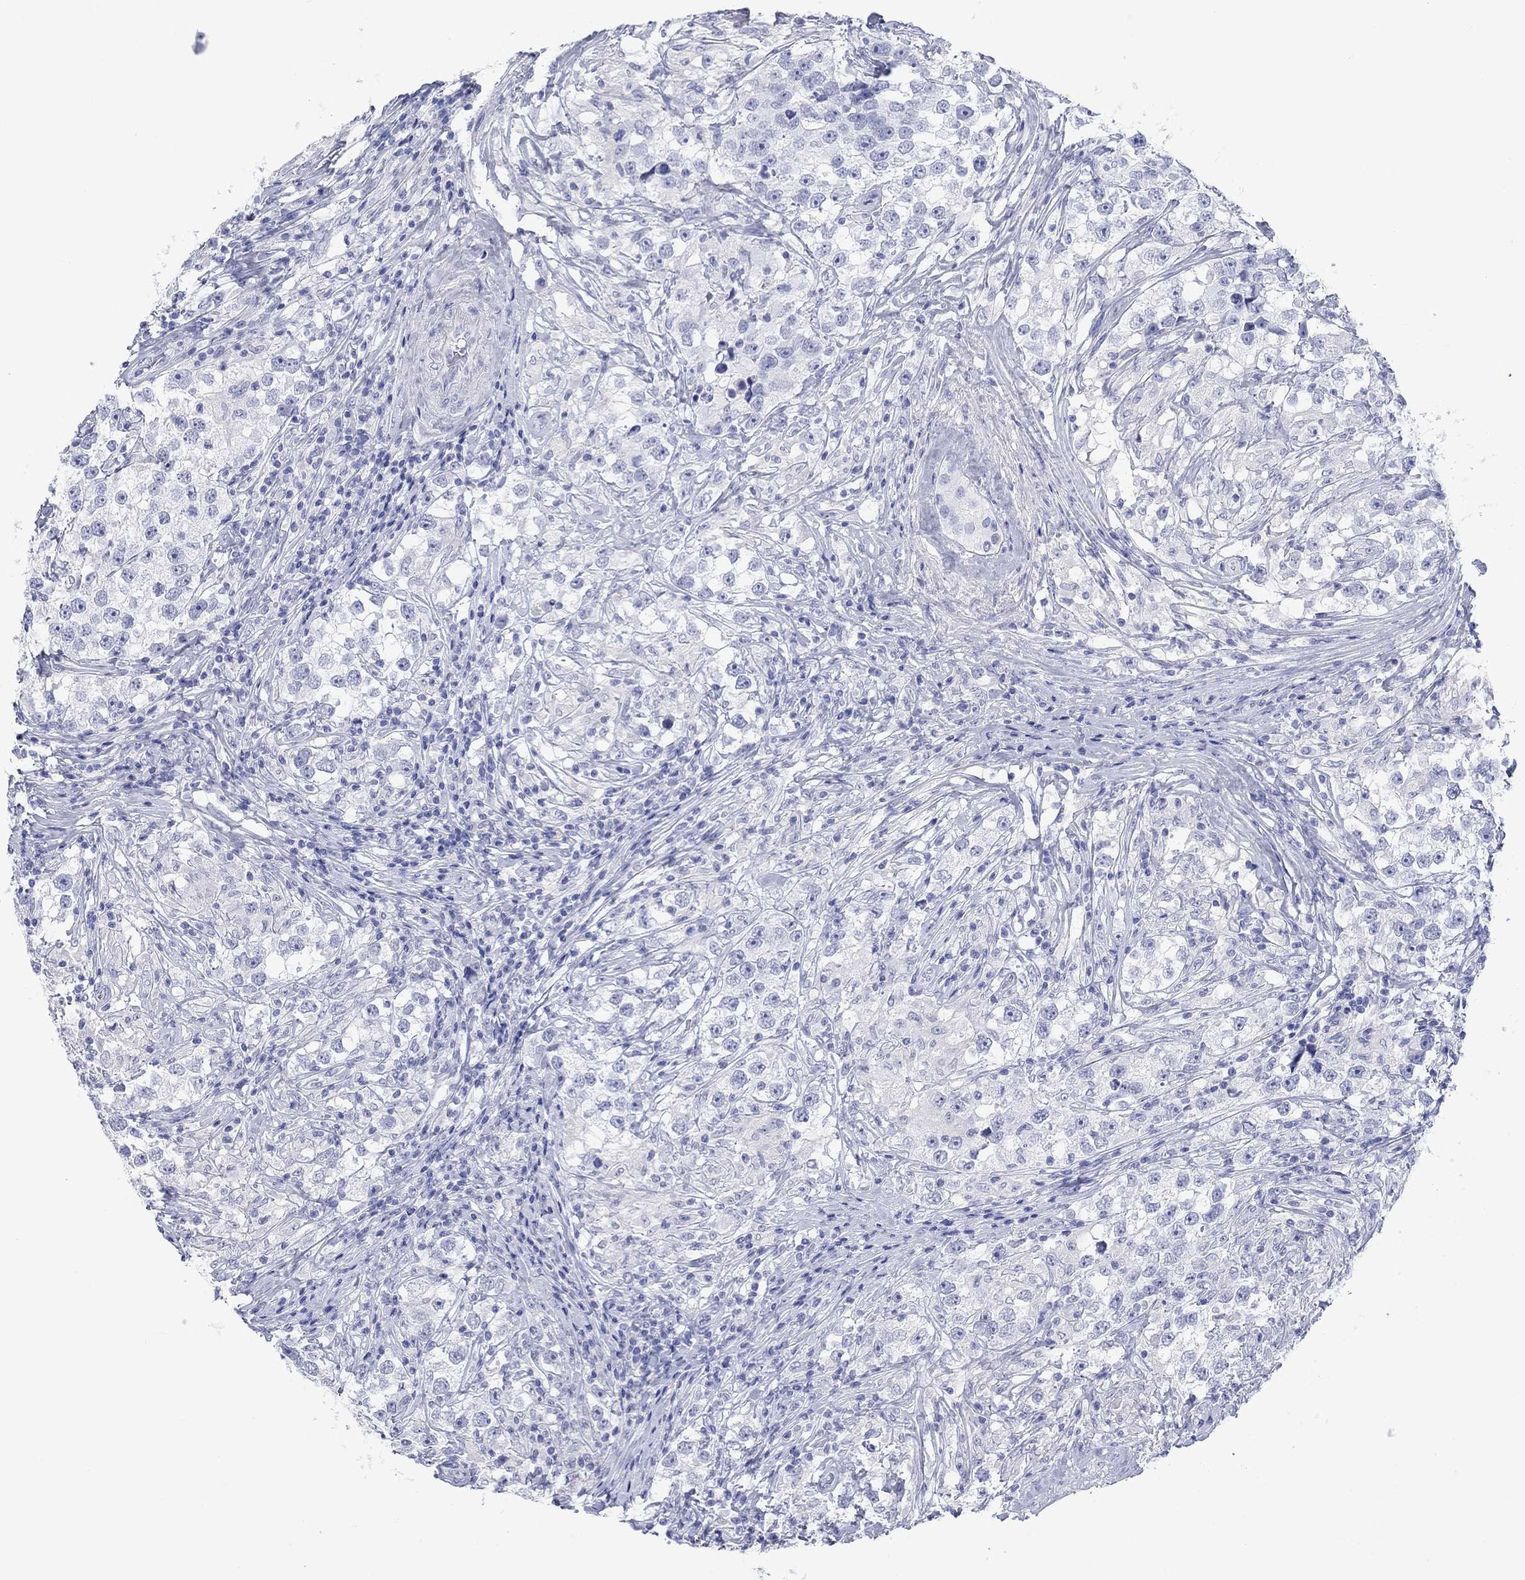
{"staining": {"intensity": "negative", "quantity": "none", "location": "none"}, "tissue": "testis cancer", "cell_type": "Tumor cells", "image_type": "cancer", "snomed": [{"axis": "morphology", "description": "Seminoma, NOS"}, {"axis": "topography", "description": "Testis"}], "caption": "Testis cancer stained for a protein using immunohistochemistry displays no expression tumor cells.", "gene": "PDYN", "patient": {"sex": "male", "age": 46}}